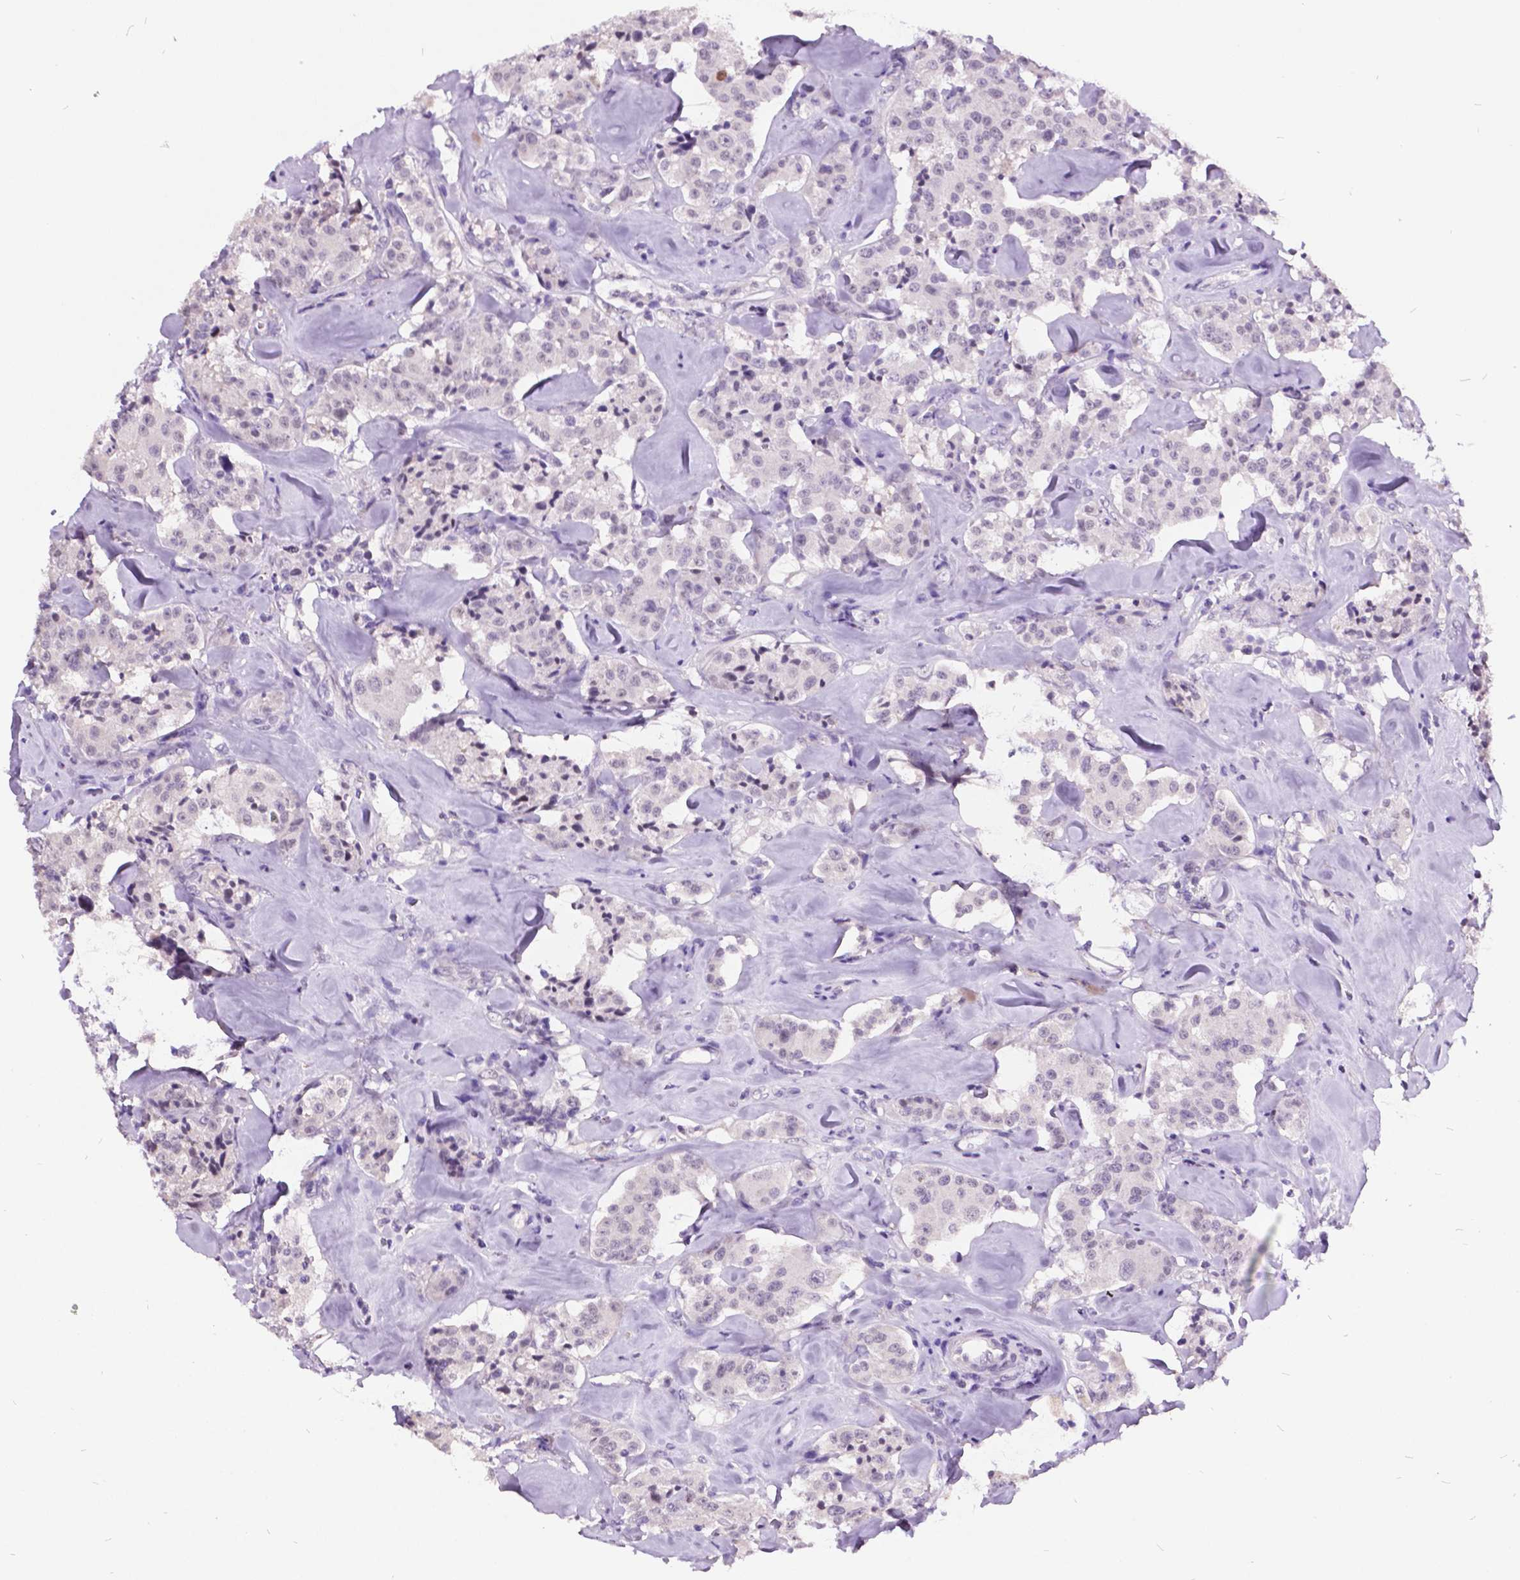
{"staining": {"intensity": "negative", "quantity": "none", "location": "none"}, "tissue": "carcinoid", "cell_type": "Tumor cells", "image_type": "cancer", "snomed": [{"axis": "morphology", "description": "Carcinoid, malignant, NOS"}, {"axis": "topography", "description": "Pancreas"}], "caption": "IHC of human carcinoid reveals no staining in tumor cells.", "gene": "DPF3", "patient": {"sex": "male", "age": 41}}